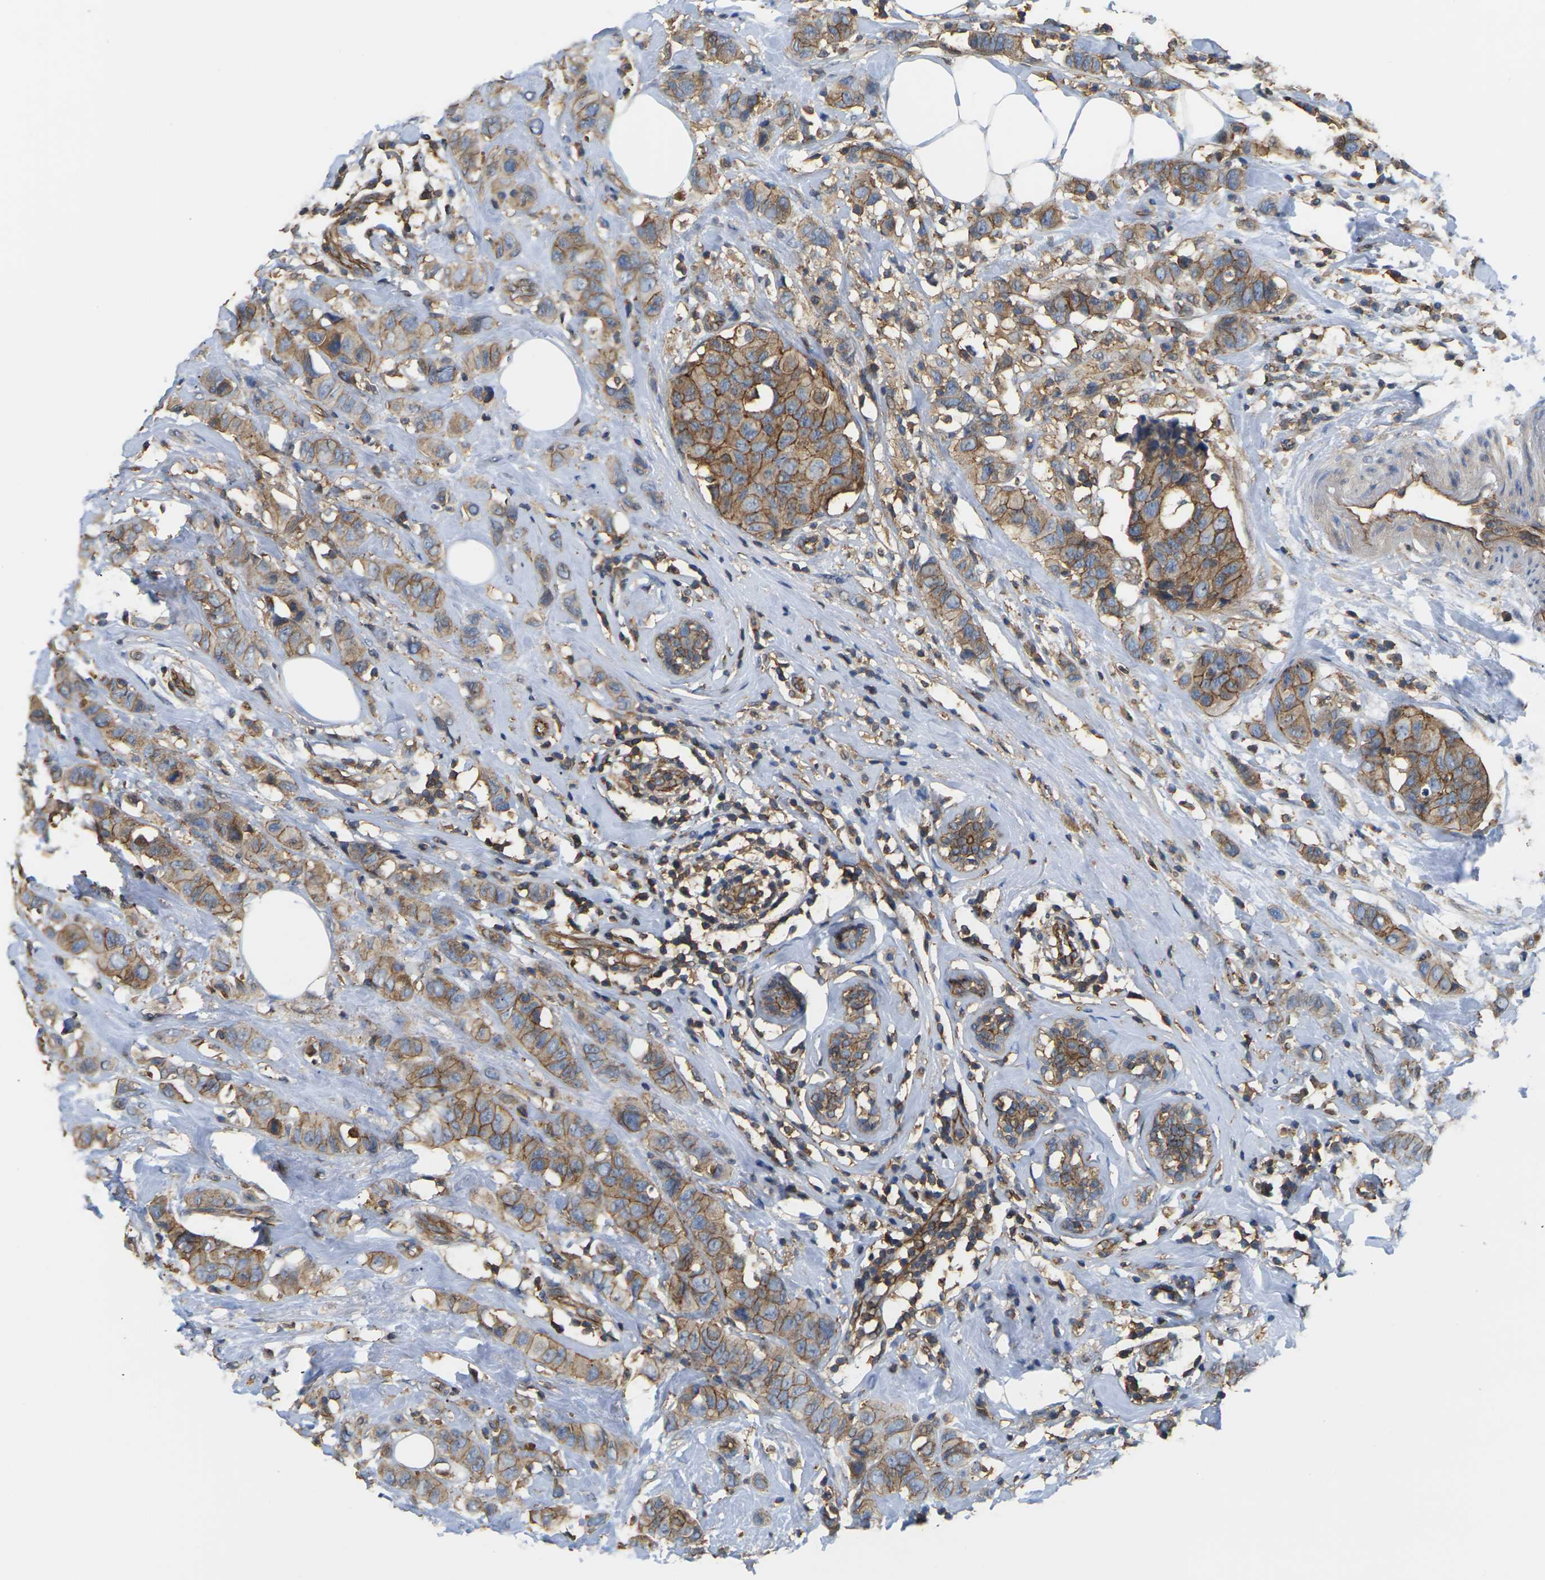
{"staining": {"intensity": "moderate", "quantity": ">75%", "location": "cytoplasmic/membranous"}, "tissue": "breast cancer", "cell_type": "Tumor cells", "image_type": "cancer", "snomed": [{"axis": "morphology", "description": "Normal tissue, NOS"}, {"axis": "morphology", "description": "Duct carcinoma"}, {"axis": "topography", "description": "Breast"}], "caption": "Moderate cytoplasmic/membranous protein expression is identified in about >75% of tumor cells in breast cancer (intraductal carcinoma).", "gene": "IQGAP1", "patient": {"sex": "female", "age": 50}}